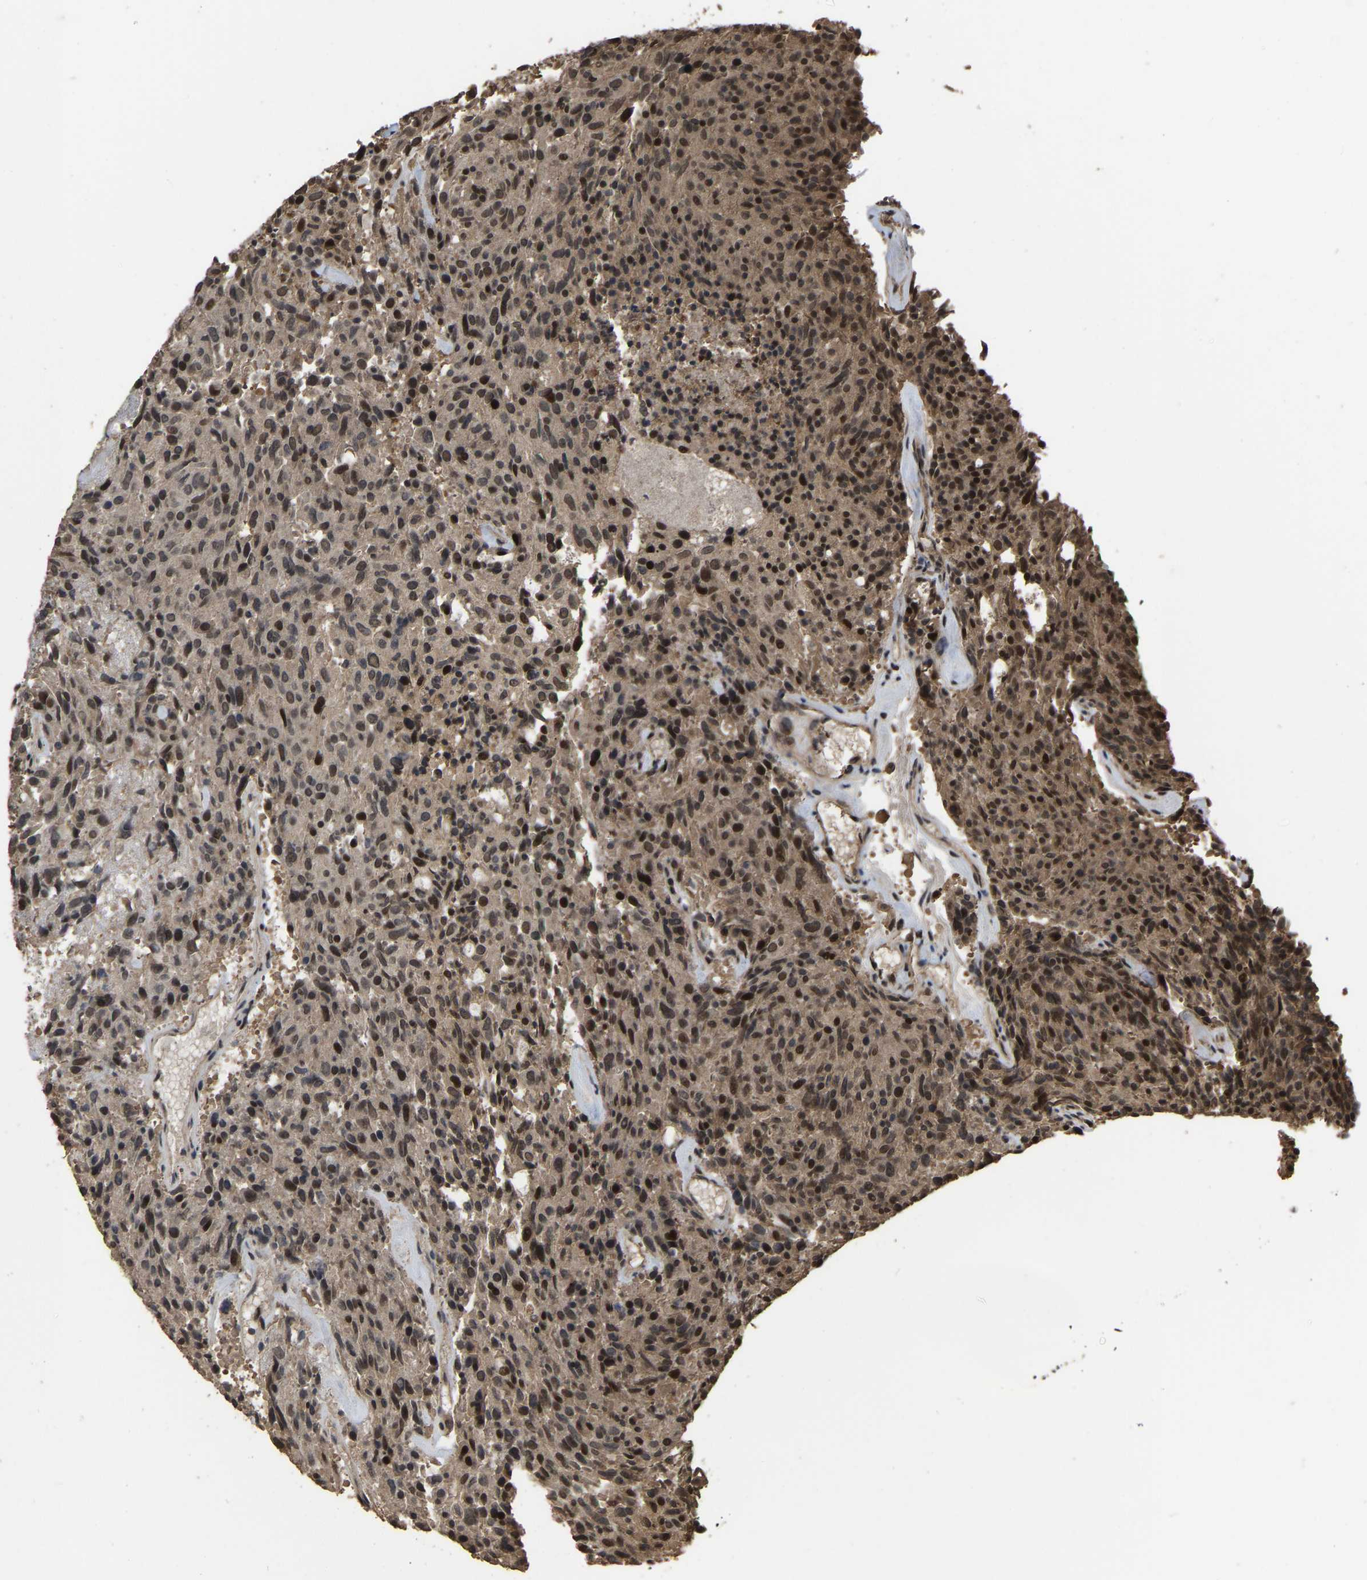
{"staining": {"intensity": "moderate", "quantity": "25%-75%", "location": "cytoplasmic/membranous,nuclear"}, "tissue": "carcinoid", "cell_type": "Tumor cells", "image_type": "cancer", "snomed": [{"axis": "morphology", "description": "Carcinoid, malignant, NOS"}, {"axis": "topography", "description": "Pancreas"}], "caption": "Tumor cells reveal moderate cytoplasmic/membranous and nuclear staining in approximately 25%-75% of cells in carcinoid (malignant).", "gene": "ARHGAP23", "patient": {"sex": "female", "age": 54}}